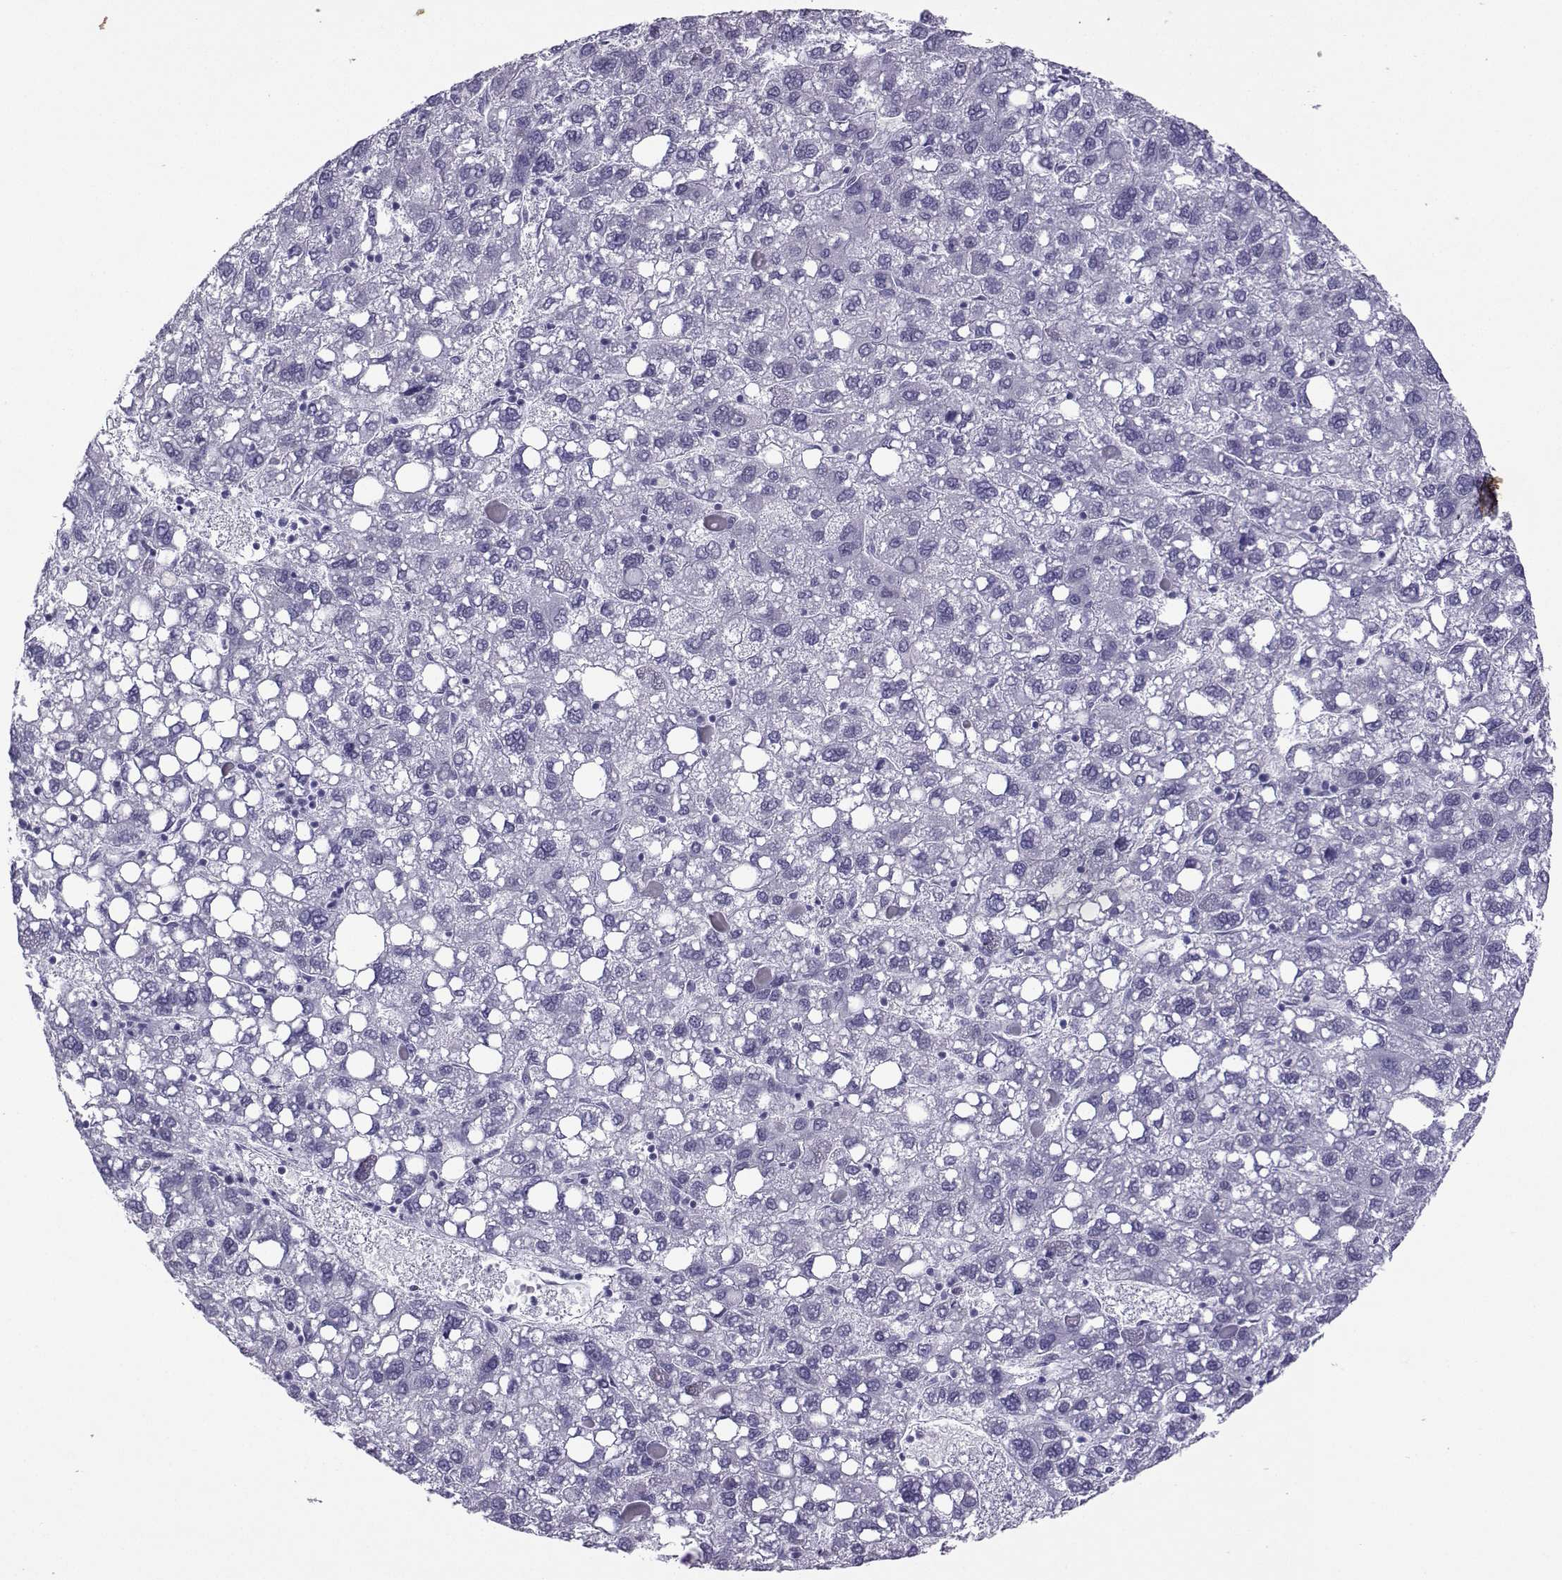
{"staining": {"intensity": "negative", "quantity": "none", "location": "none"}, "tissue": "liver cancer", "cell_type": "Tumor cells", "image_type": "cancer", "snomed": [{"axis": "morphology", "description": "Carcinoma, Hepatocellular, NOS"}, {"axis": "topography", "description": "Liver"}], "caption": "DAB immunohistochemical staining of human liver cancer shows no significant positivity in tumor cells.", "gene": "LORICRIN", "patient": {"sex": "female", "age": 82}}